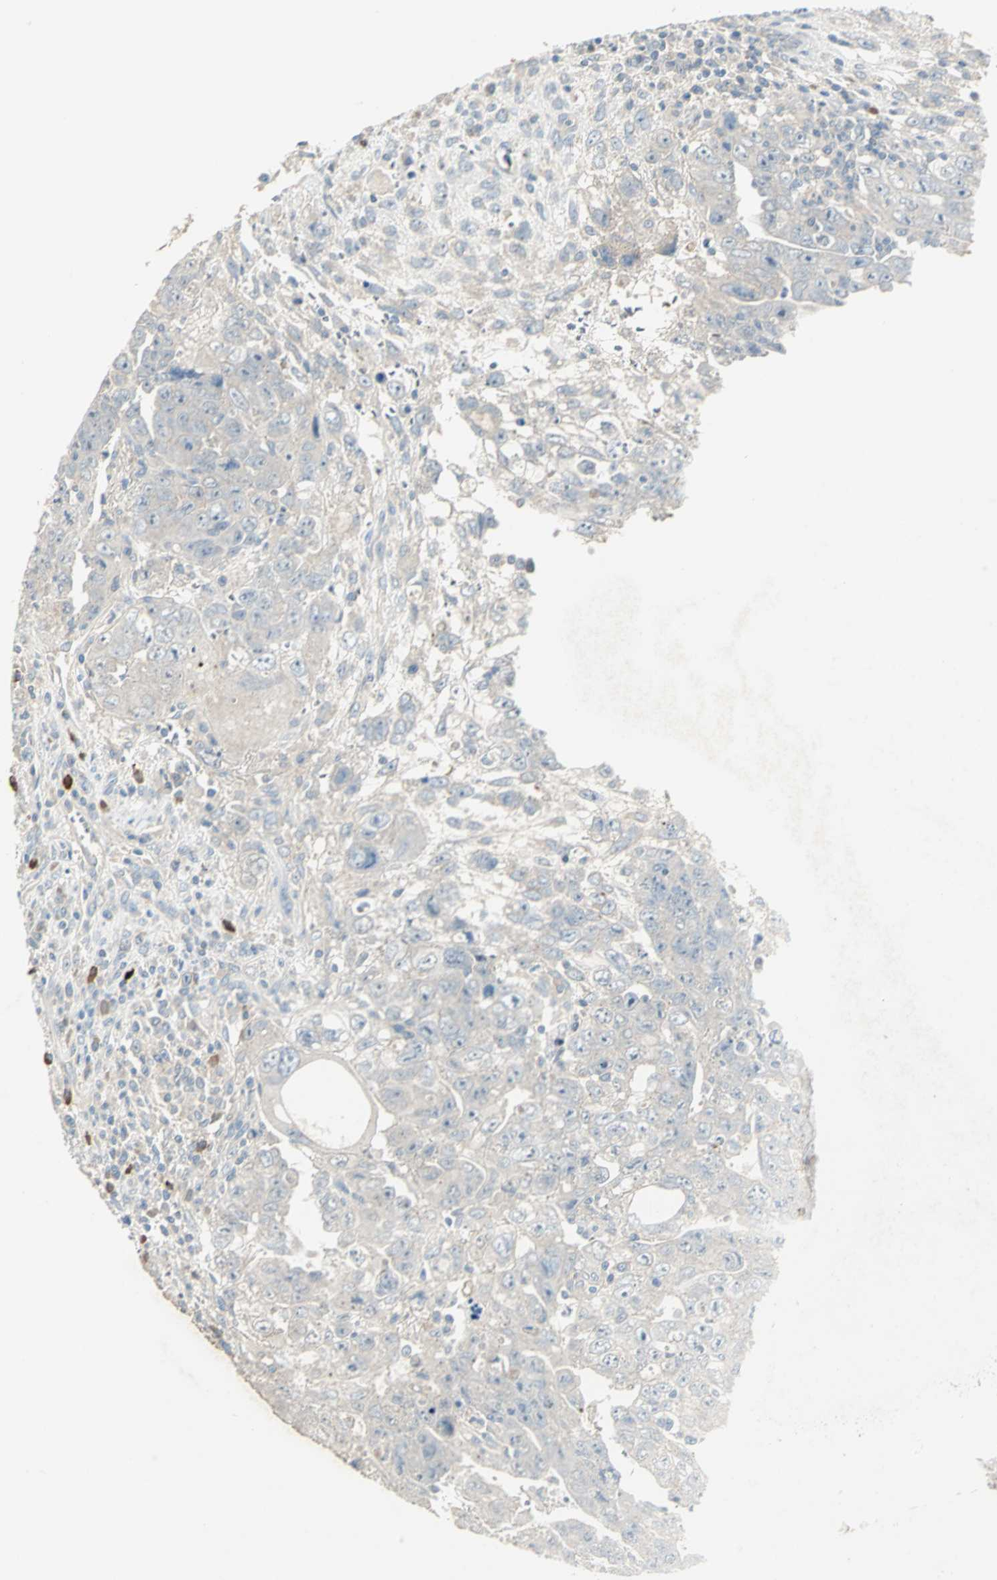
{"staining": {"intensity": "negative", "quantity": "none", "location": "none"}, "tissue": "testis cancer", "cell_type": "Tumor cells", "image_type": "cancer", "snomed": [{"axis": "morphology", "description": "Carcinoma, Embryonal, NOS"}, {"axis": "topography", "description": "Testis"}], "caption": "An immunohistochemistry histopathology image of testis cancer (embryonal carcinoma) is shown. There is no staining in tumor cells of testis cancer (embryonal carcinoma). (Brightfield microscopy of DAB IHC at high magnification).", "gene": "PROC", "patient": {"sex": "male", "age": 28}}